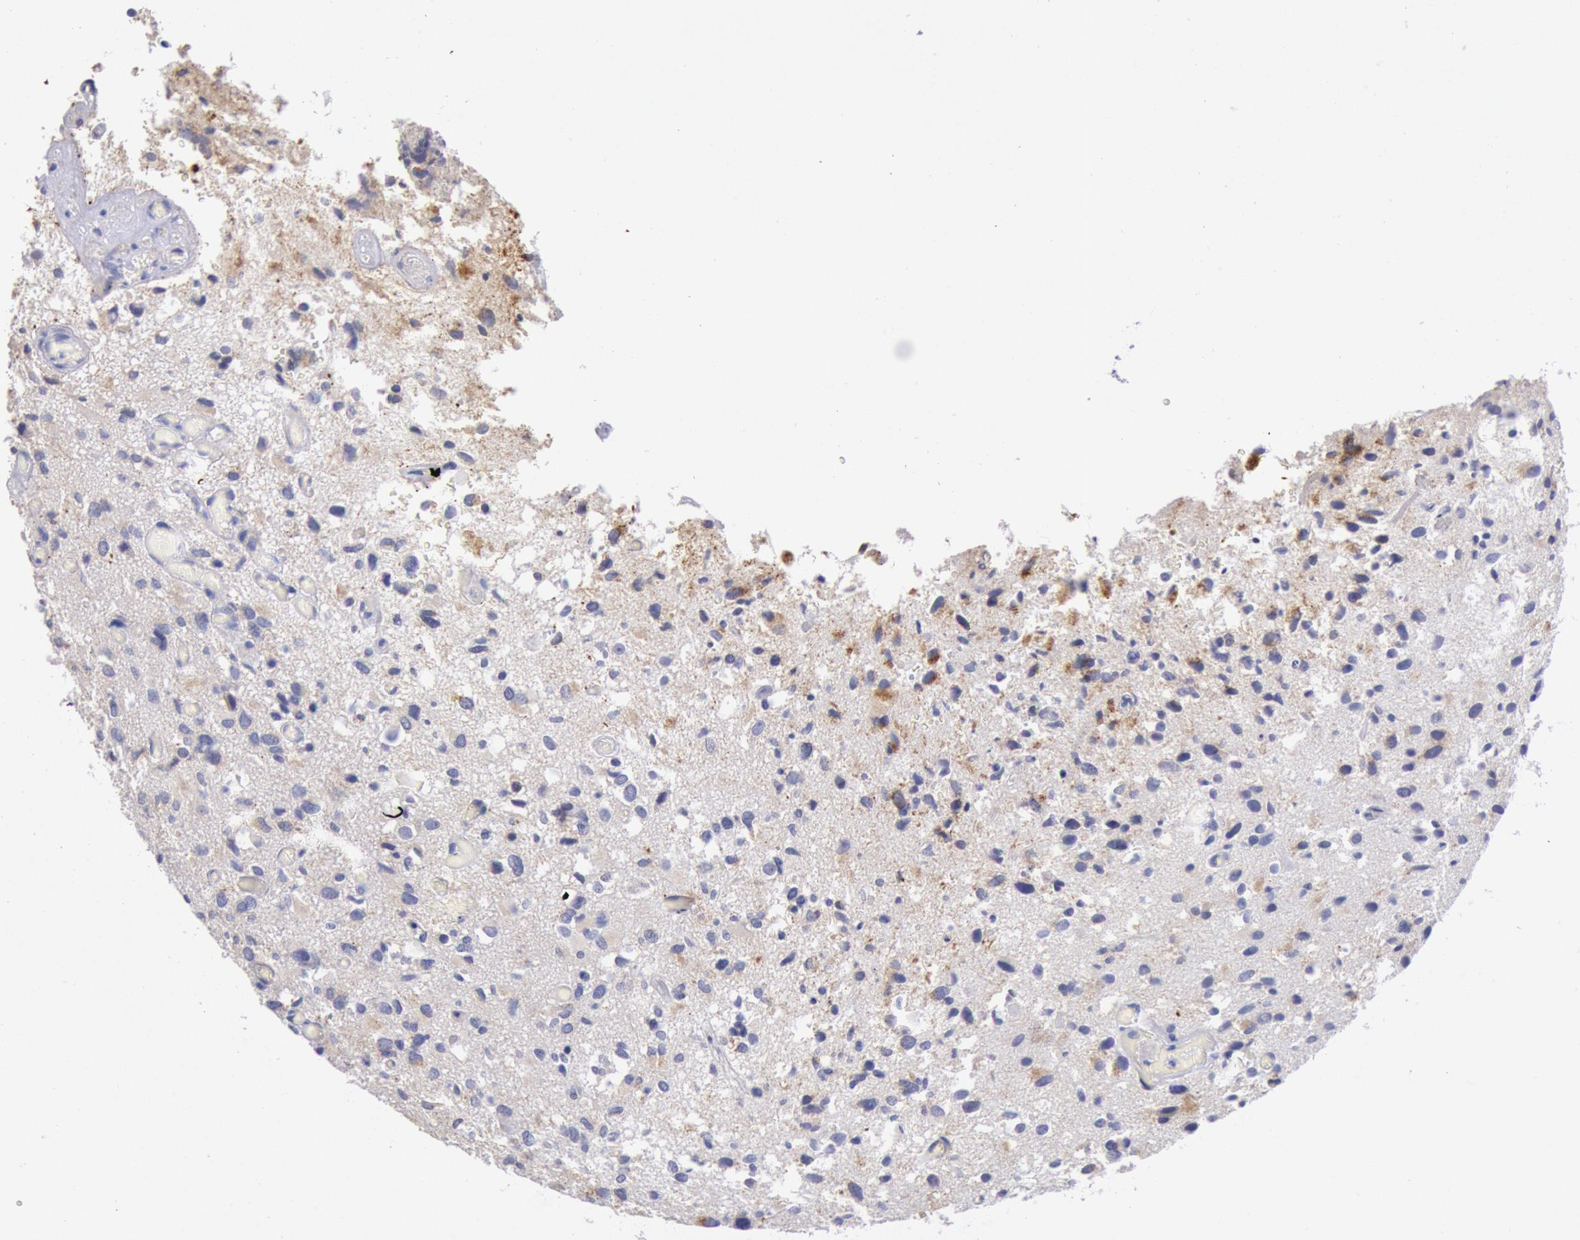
{"staining": {"intensity": "negative", "quantity": "none", "location": "none"}, "tissue": "glioma", "cell_type": "Tumor cells", "image_type": "cancer", "snomed": [{"axis": "morphology", "description": "Glioma, malignant, High grade"}, {"axis": "topography", "description": "Brain"}], "caption": "The photomicrograph reveals no significant positivity in tumor cells of malignant high-grade glioma.", "gene": "GAL3ST1", "patient": {"sex": "male", "age": 69}}